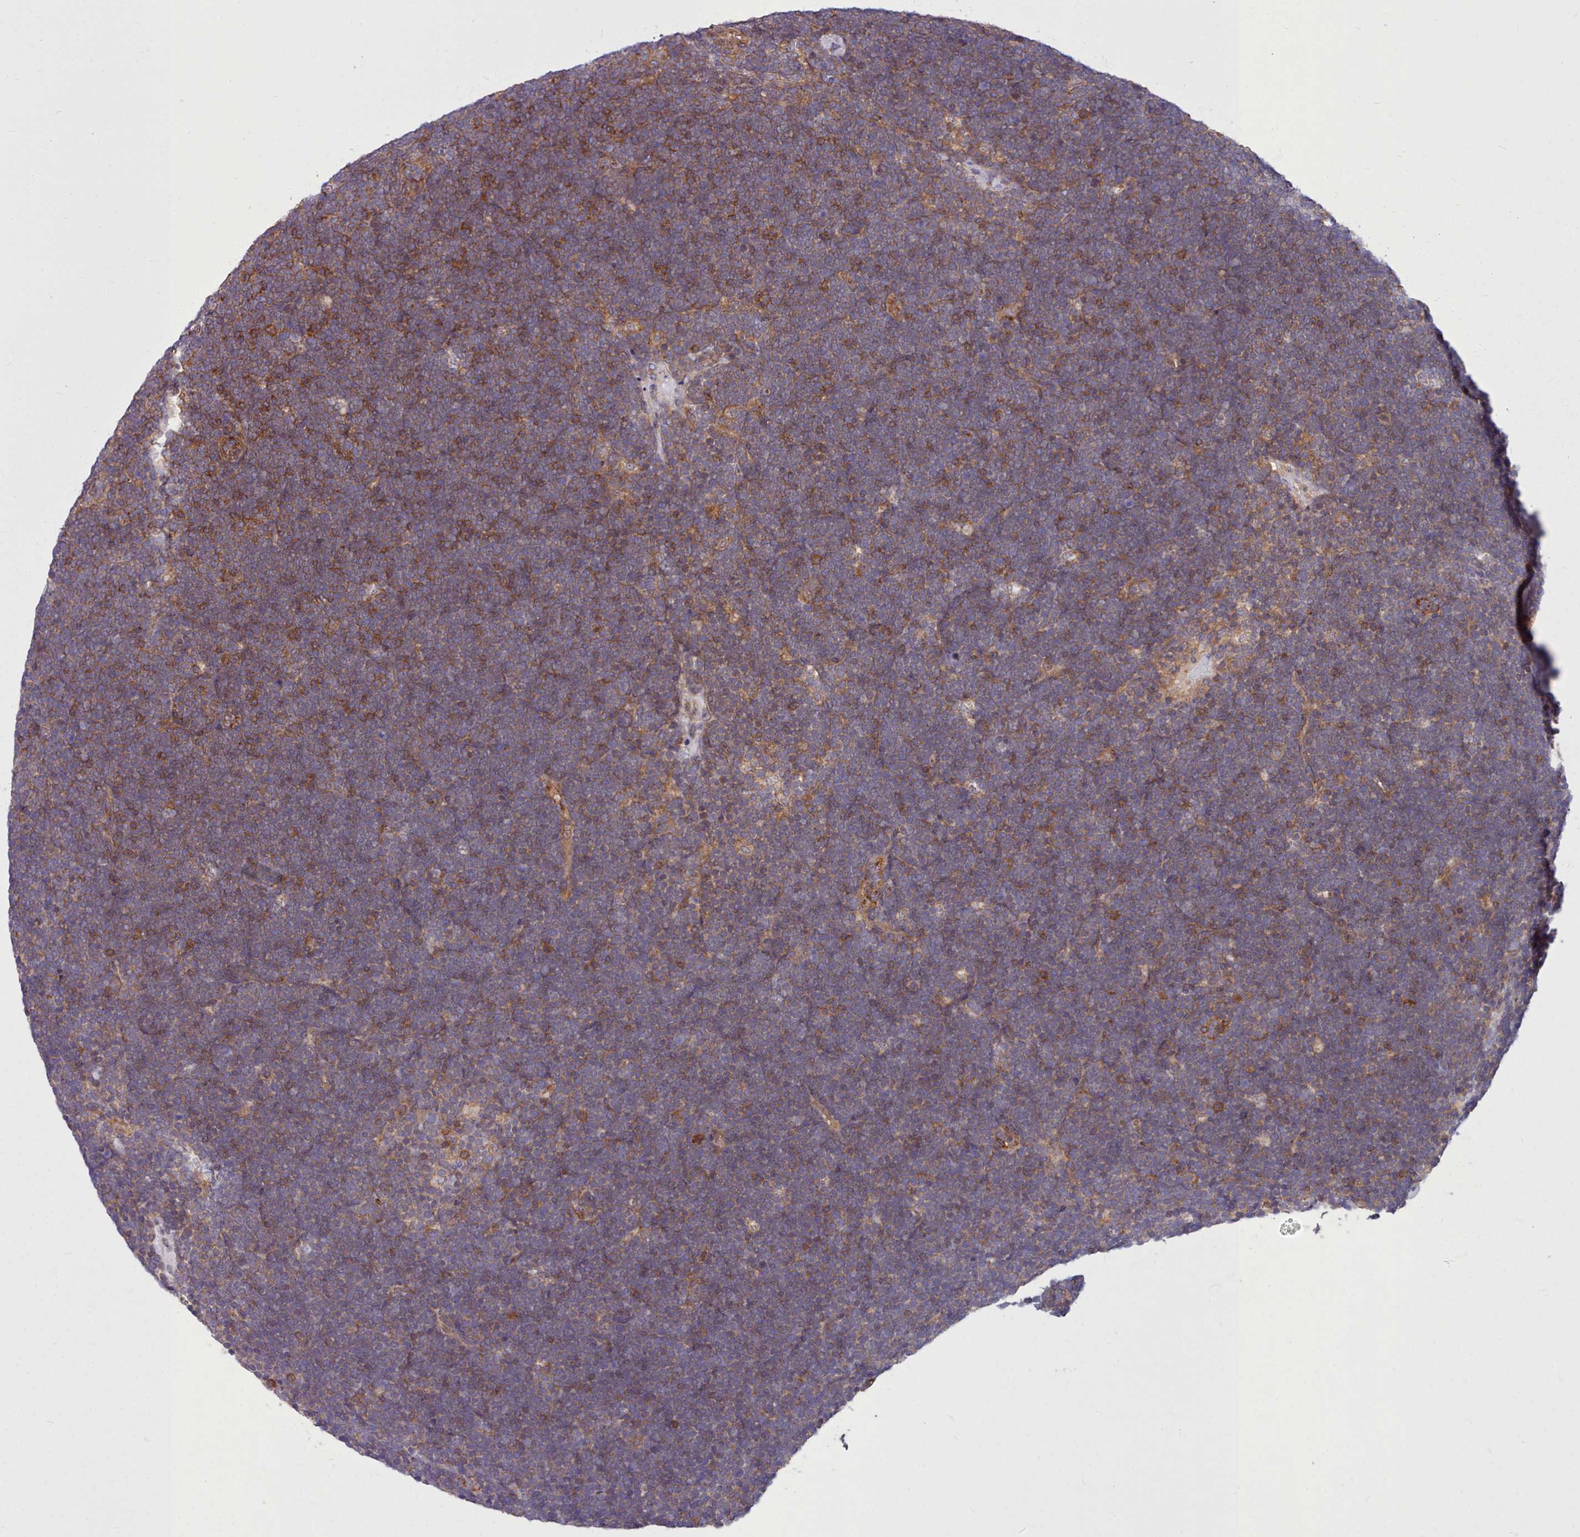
{"staining": {"intensity": "moderate", "quantity": ">75%", "location": "cytoplasmic/membranous"}, "tissue": "lymphoma", "cell_type": "Tumor cells", "image_type": "cancer", "snomed": [{"axis": "morphology", "description": "Malignant lymphoma, non-Hodgkin's type, High grade"}, {"axis": "topography", "description": "Lymph node"}], "caption": "High-magnification brightfield microscopy of high-grade malignant lymphoma, non-Hodgkin's type stained with DAB (brown) and counterstained with hematoxylin (blue). tumor cells exhibit moderate cytoplasmic/membranous positivity is present in about>75% of cells. (Brightfield microscopy of DAB IHC at high magnification).", "gene": "STUB1", "patient": {"sex": "male", "age": 13}}